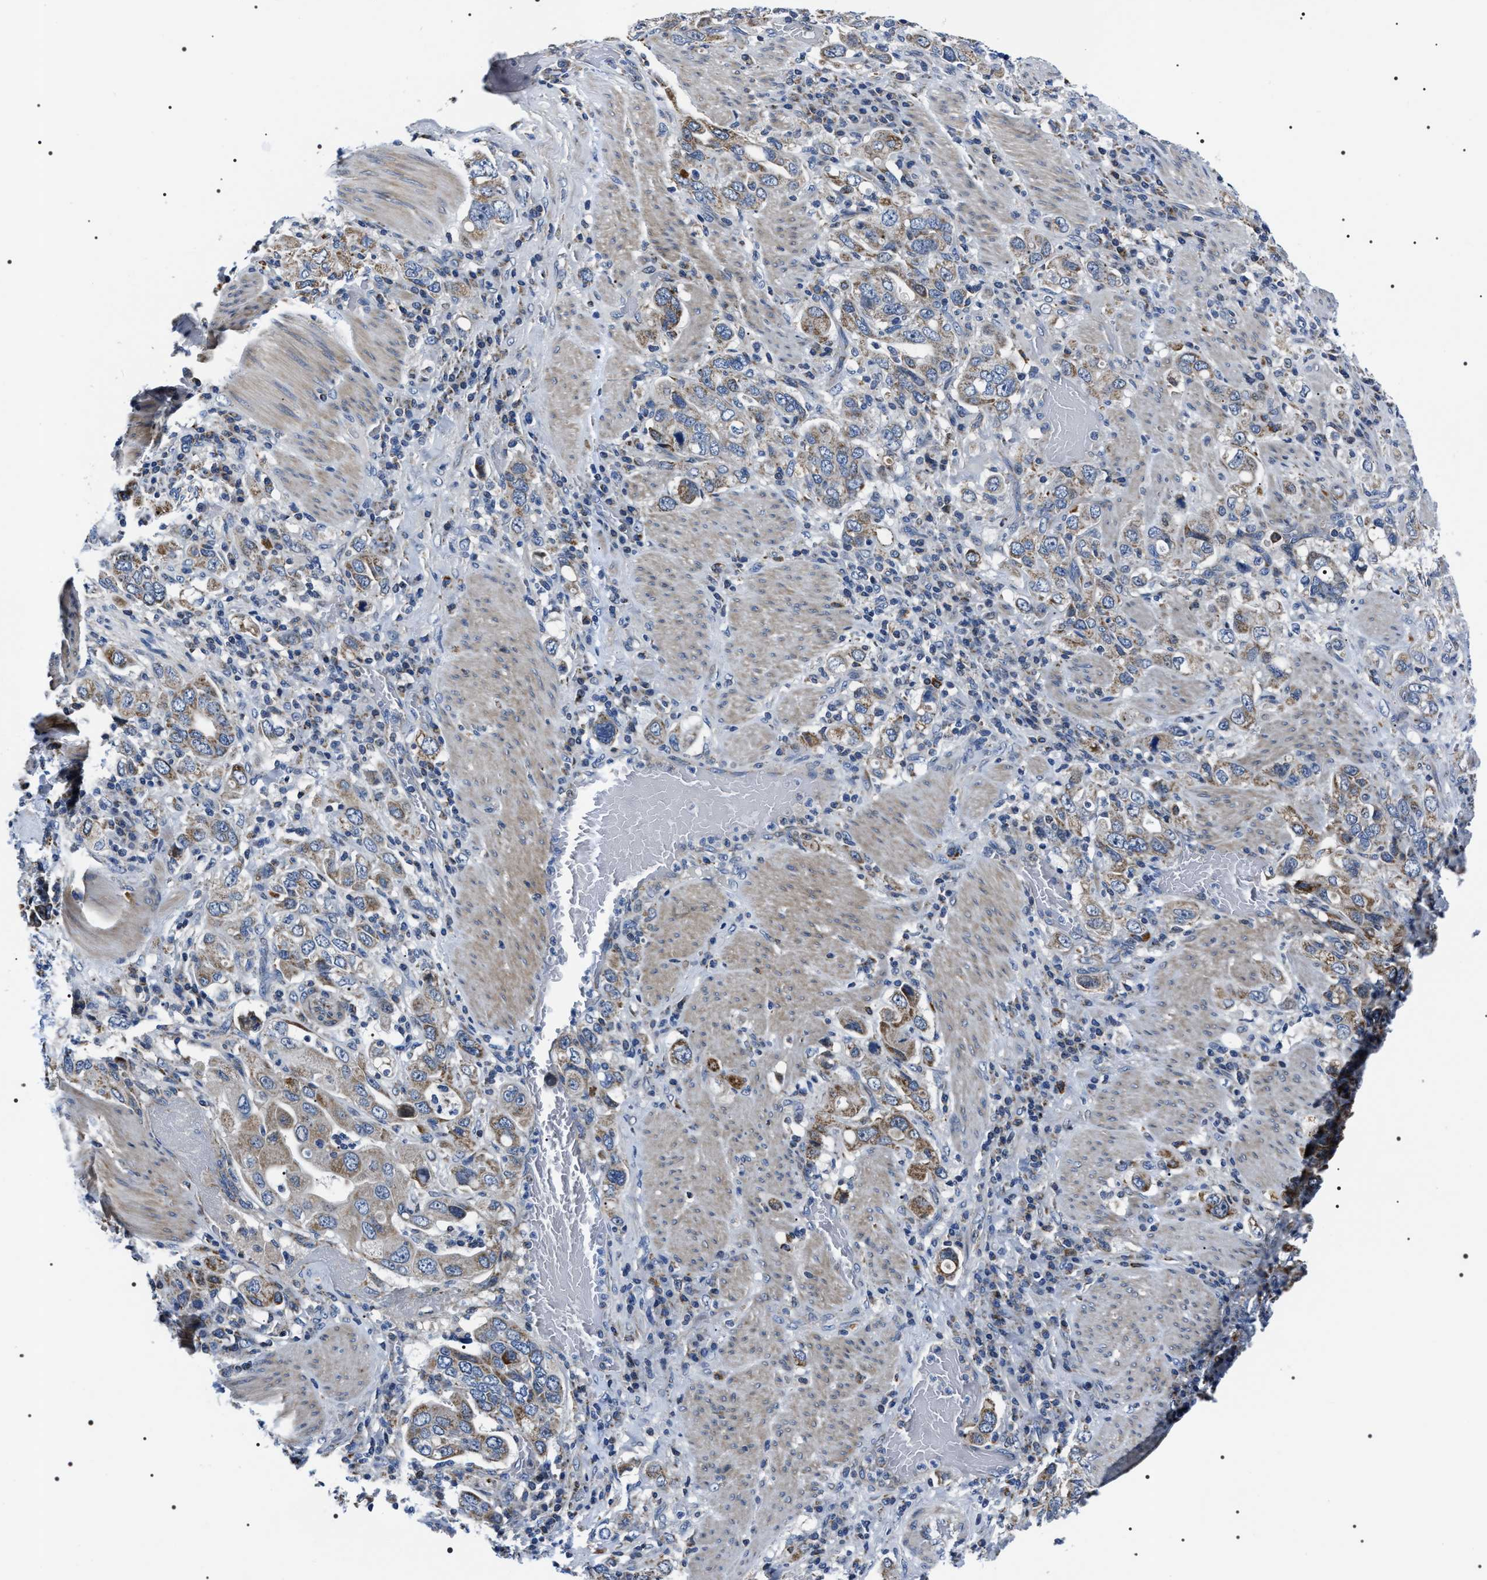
{"staining": {"intensity": "weak", "quantity": ">75%", "location": "cytoplasmic/membranous"}, "tissue": "stomach cancer", "cell_type": "Tumor cells", "image_type": "cancer", "snomed": [{"axis": "morphology", "description": "Adenocarcinoma, NOS"}, {"axis": "topography", "description": "Stomach, upper"}], "caption": "The histopathology image demonstrates a brown stain indicating the presence of a protein in the cytoplasmic/membranous of tumor cells in stomach cancer.", "gene": "NTMT1", "patient": {"sex": "male", "age": 62}}